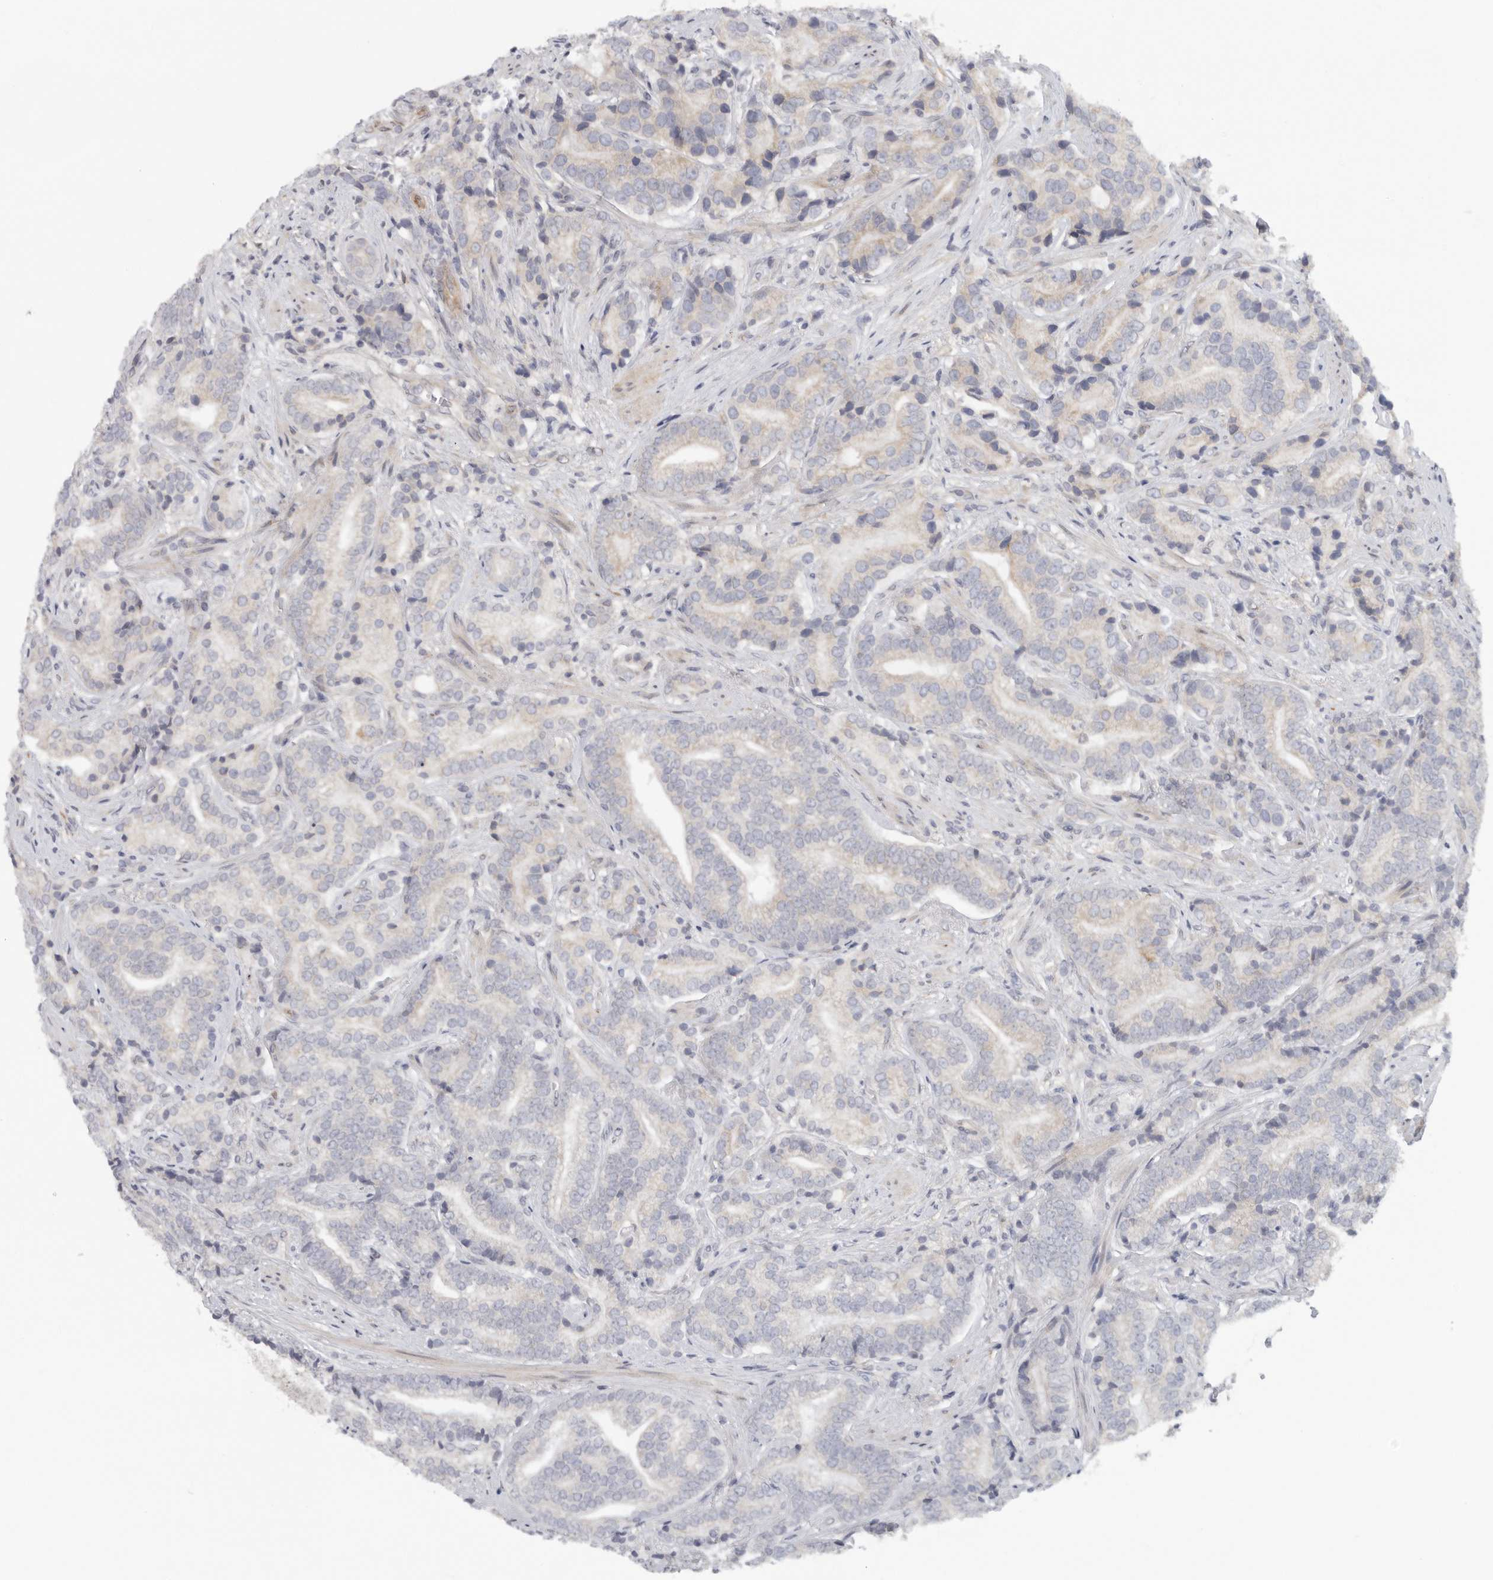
{"staining": {"intensity": "negative", "quantity": "none", "location": "none"}, "tissue": "prostate cancer", "cell_type": "Tumor cells", "image_type": "cancer", "snomed": [{"axis": "morphology", "description": "Adenocarcinoma, High grade"}, {"axis": "topography", "description": "Prostate"}], "caption": "Immunohistochemistry of prostate cancer reveals no positivity in tumor cells.", "gene": "BCAP29", "patient": {"sex": "male", "age": 57}}